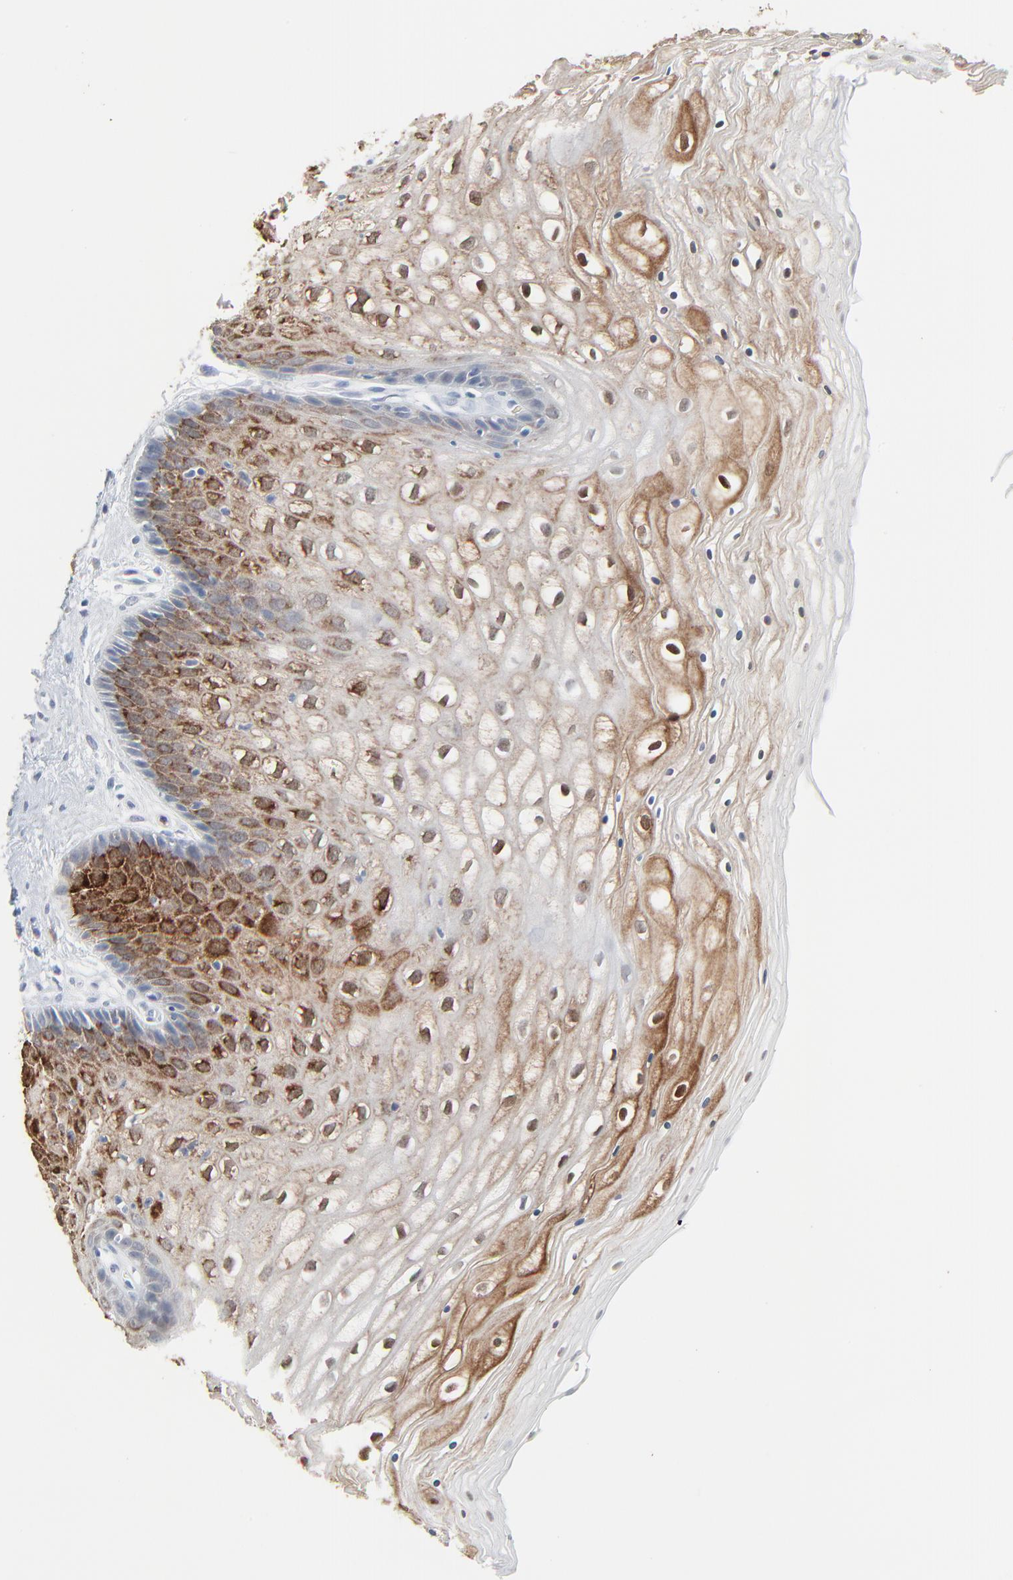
{"staining": {"intensity": "moderate", "quantity": ">75%", "location": "cytoplasmic/membranous"}, "tissue": "vagina", "cell_type": "Squamous epithelial cells", "image_type": "normal", "snomed": [{"axis": "morphology", "description": "Normal tissue, NOS"}, {"axis": "topography", "description": "Vagina"}], "caption": "Brown immunohistochemical staining in normal human vagina reveals moderate cytoplasmic/membranous positivity in approximately >75% of squamous epithelial cells.", "gene": "PHGDH", "patient": {"sex": "female", "age": 34}}